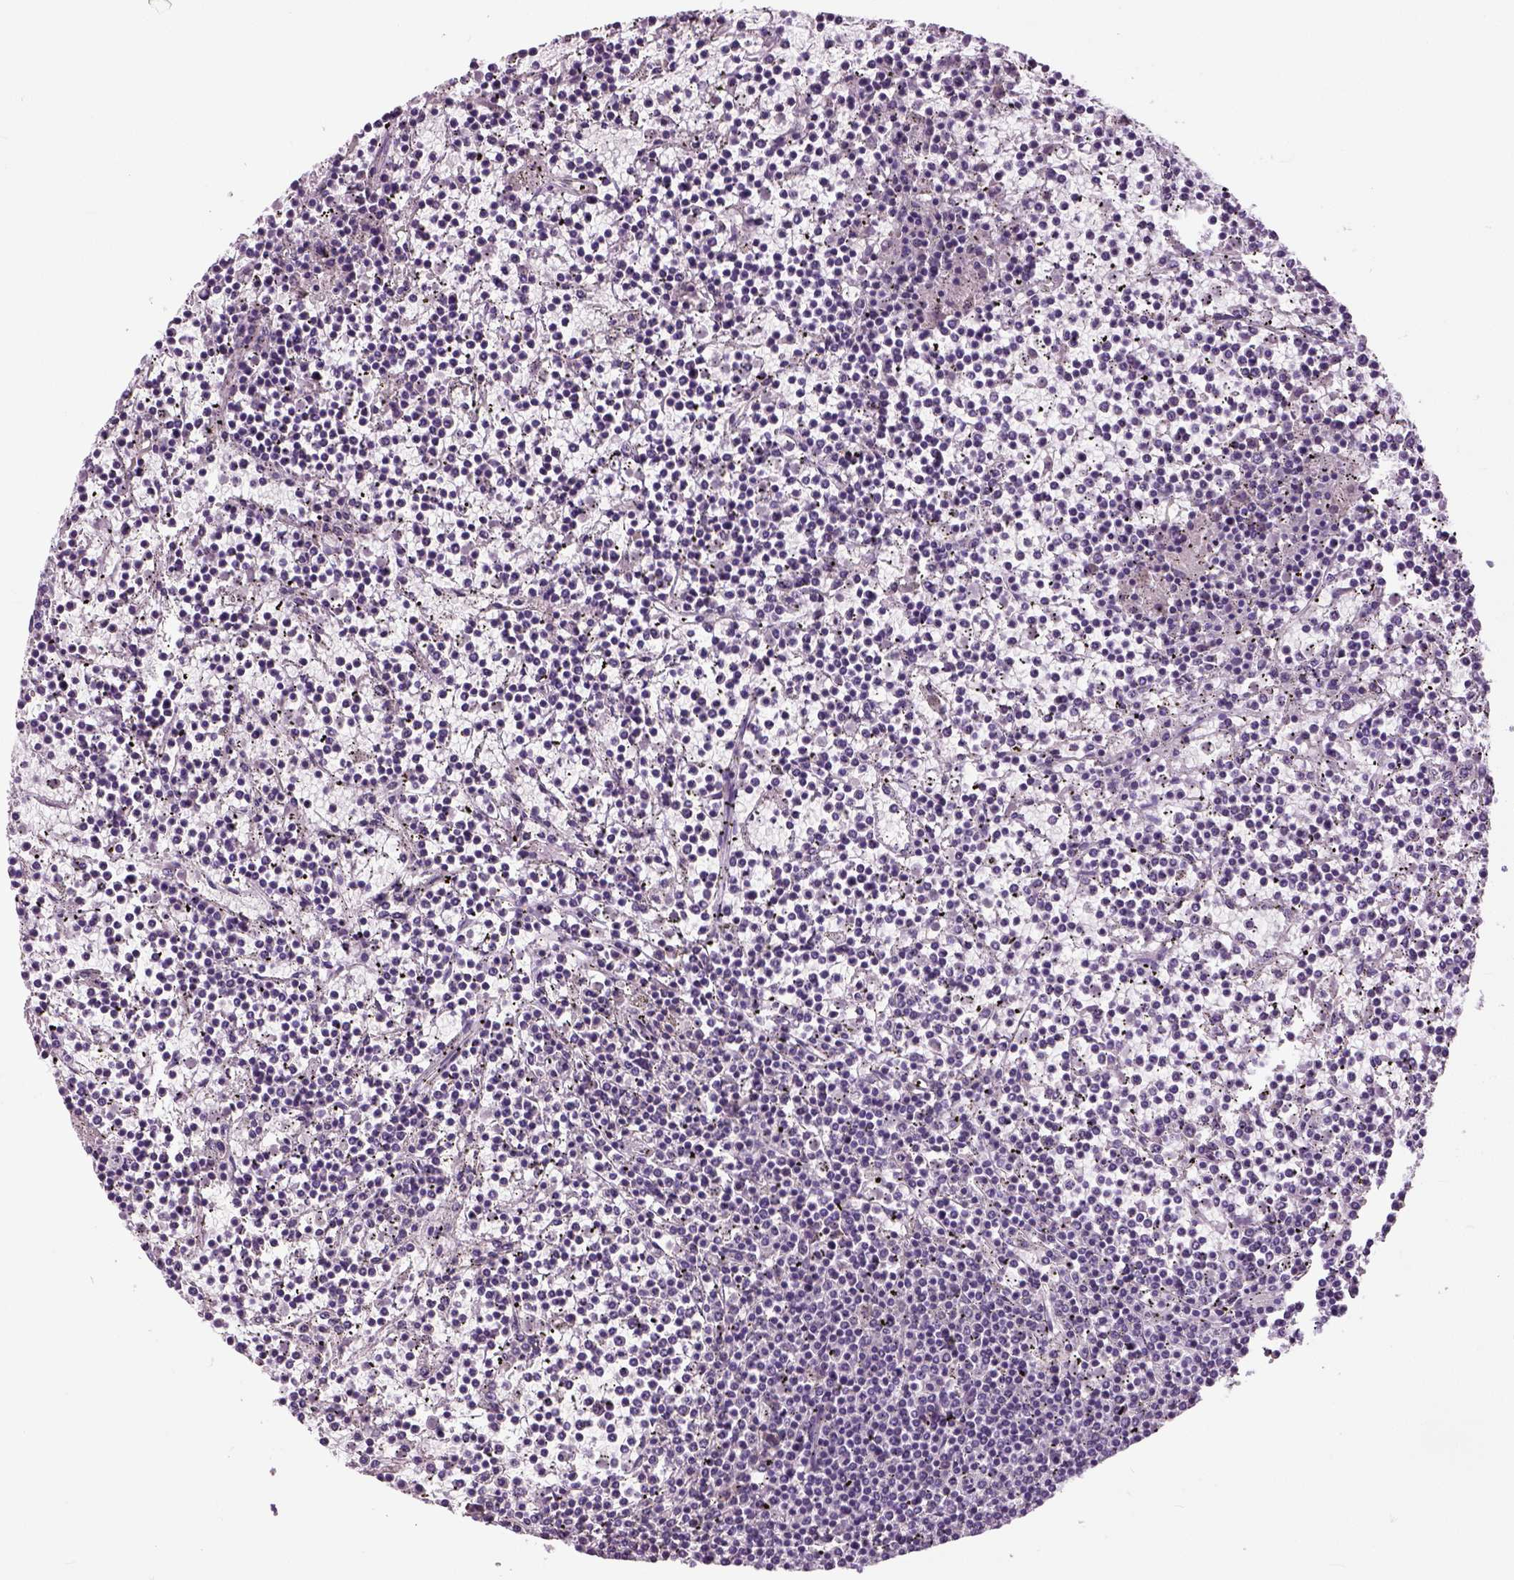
{"staining": {"intensity": "negative", "quantity": "none", "location": "none"}, "tissue": "lymphoma", "cell_type": "Tumor cells", "image_type": "cancer", "snomed": [{"axis": "morphology", "description": "Malignant lymphoma, non-Hodgkin's type, Low grade"}, {"axis": "topography", "description": "Spleen"}], "caption": "Immunohistochemistry micrograph of neoplastic tissue: human malignant lymphoma, non-Hodgkin's type (low-grade) stained with DAB (3,3'-diaminobenzidine) exhibits no significant protein expression in tumor cells.", "gene": "NECAB1", "patient": {"sex": "female", "age": 19}}